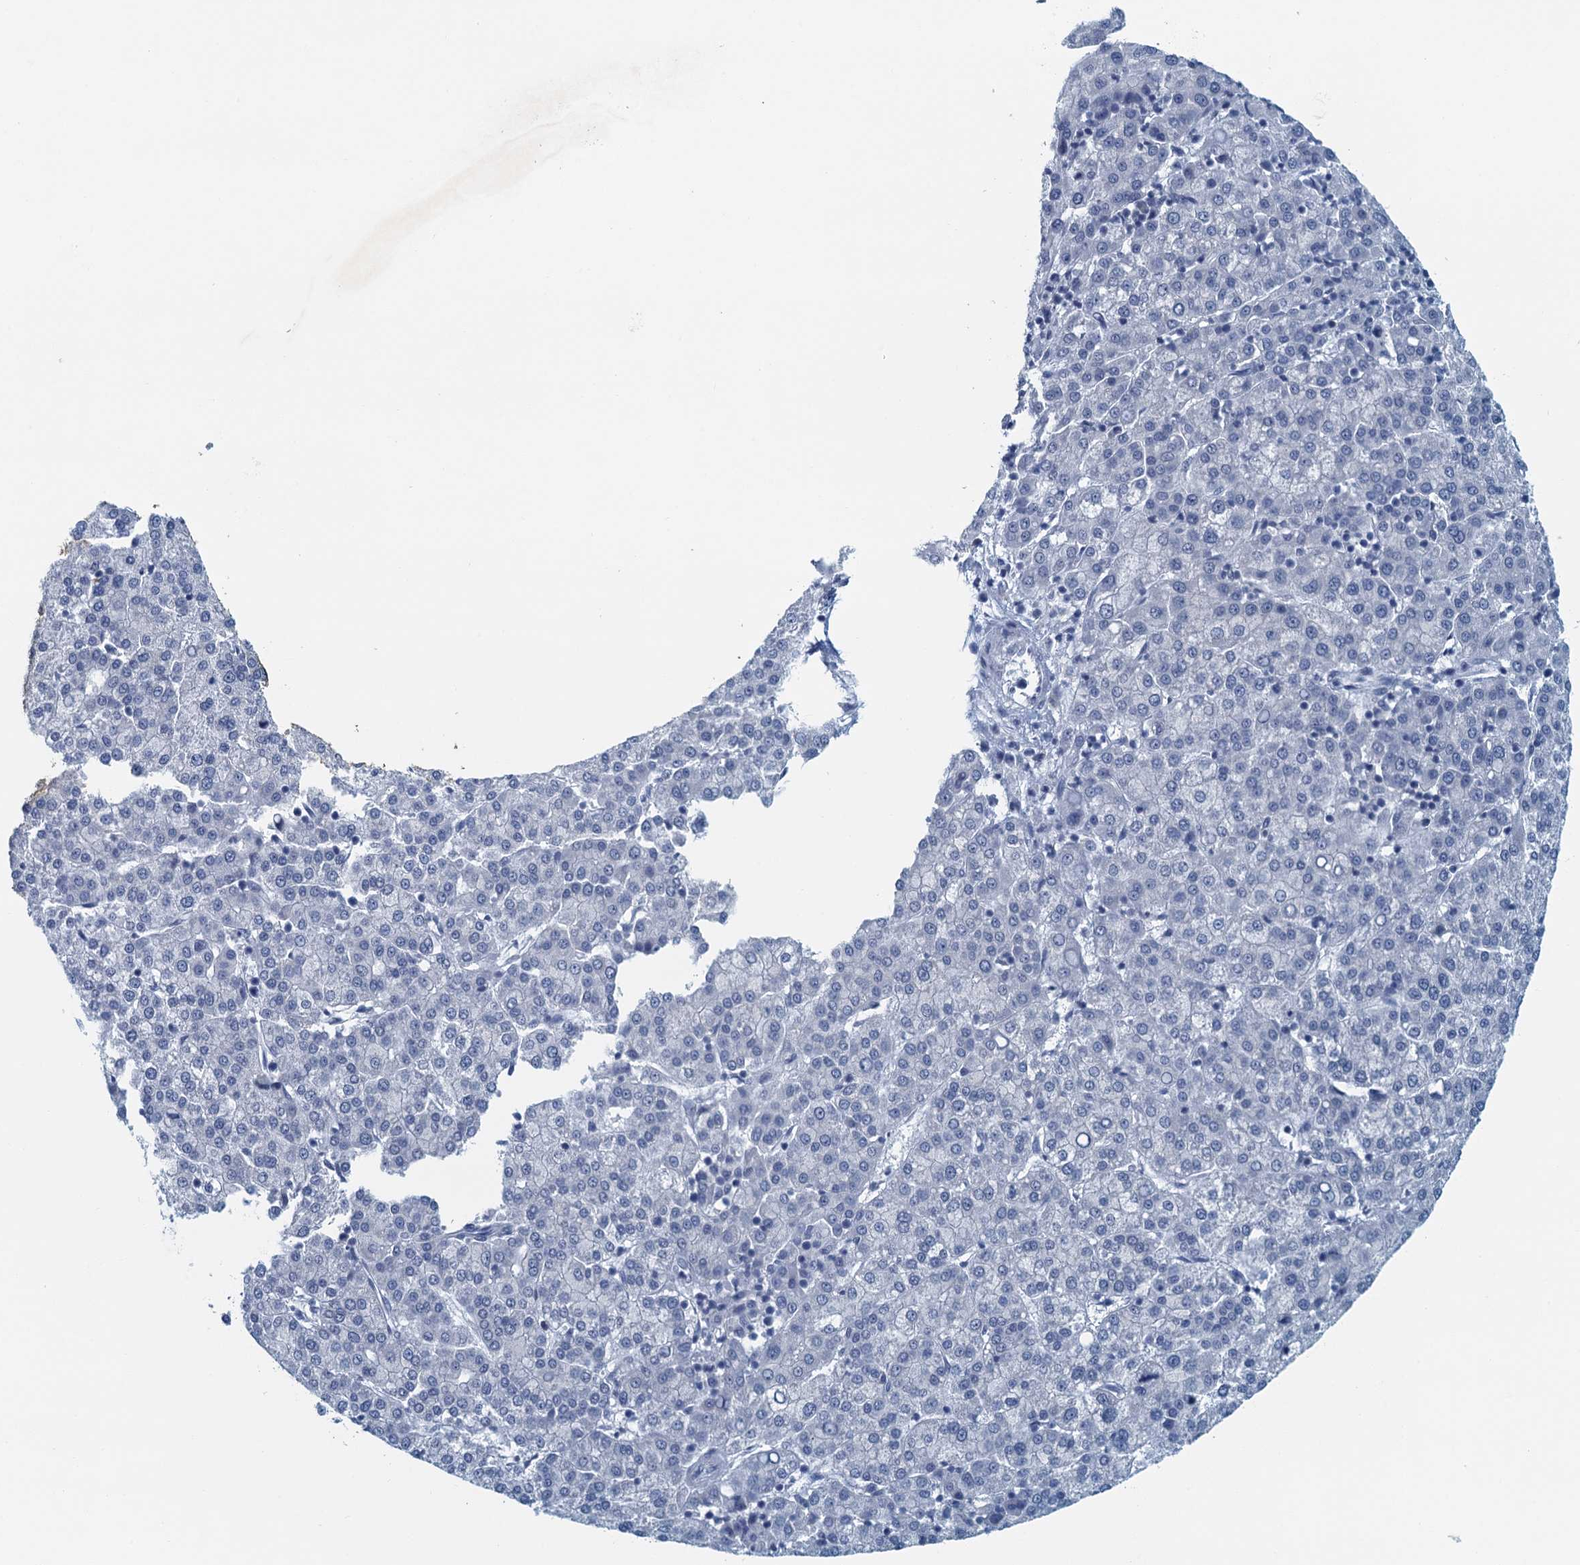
{"staining": {"intensity": "negative", "quantity": "none", "location": "none"}, "tissue": "liver cancer", "cell_type": "Tumor cells", "image_type": "cancer", "snomed": [{"axis": "morphology", "description": "Carcinoma, Hepatocellular, NOS"}, {"axis": "topography", "description": "Liver"}], "caption": "Histopathology image shows no significant protein staining in tumor cells of liver hepatocellular carcinoma. The staining is performed using DAB (3,3'-diaminobenzidine) brown chromogen with nuclei counter-stained in using hematoxylin.", "gene": "ENSG00000131152", "patient": {"sex": "female", "age": 58}}